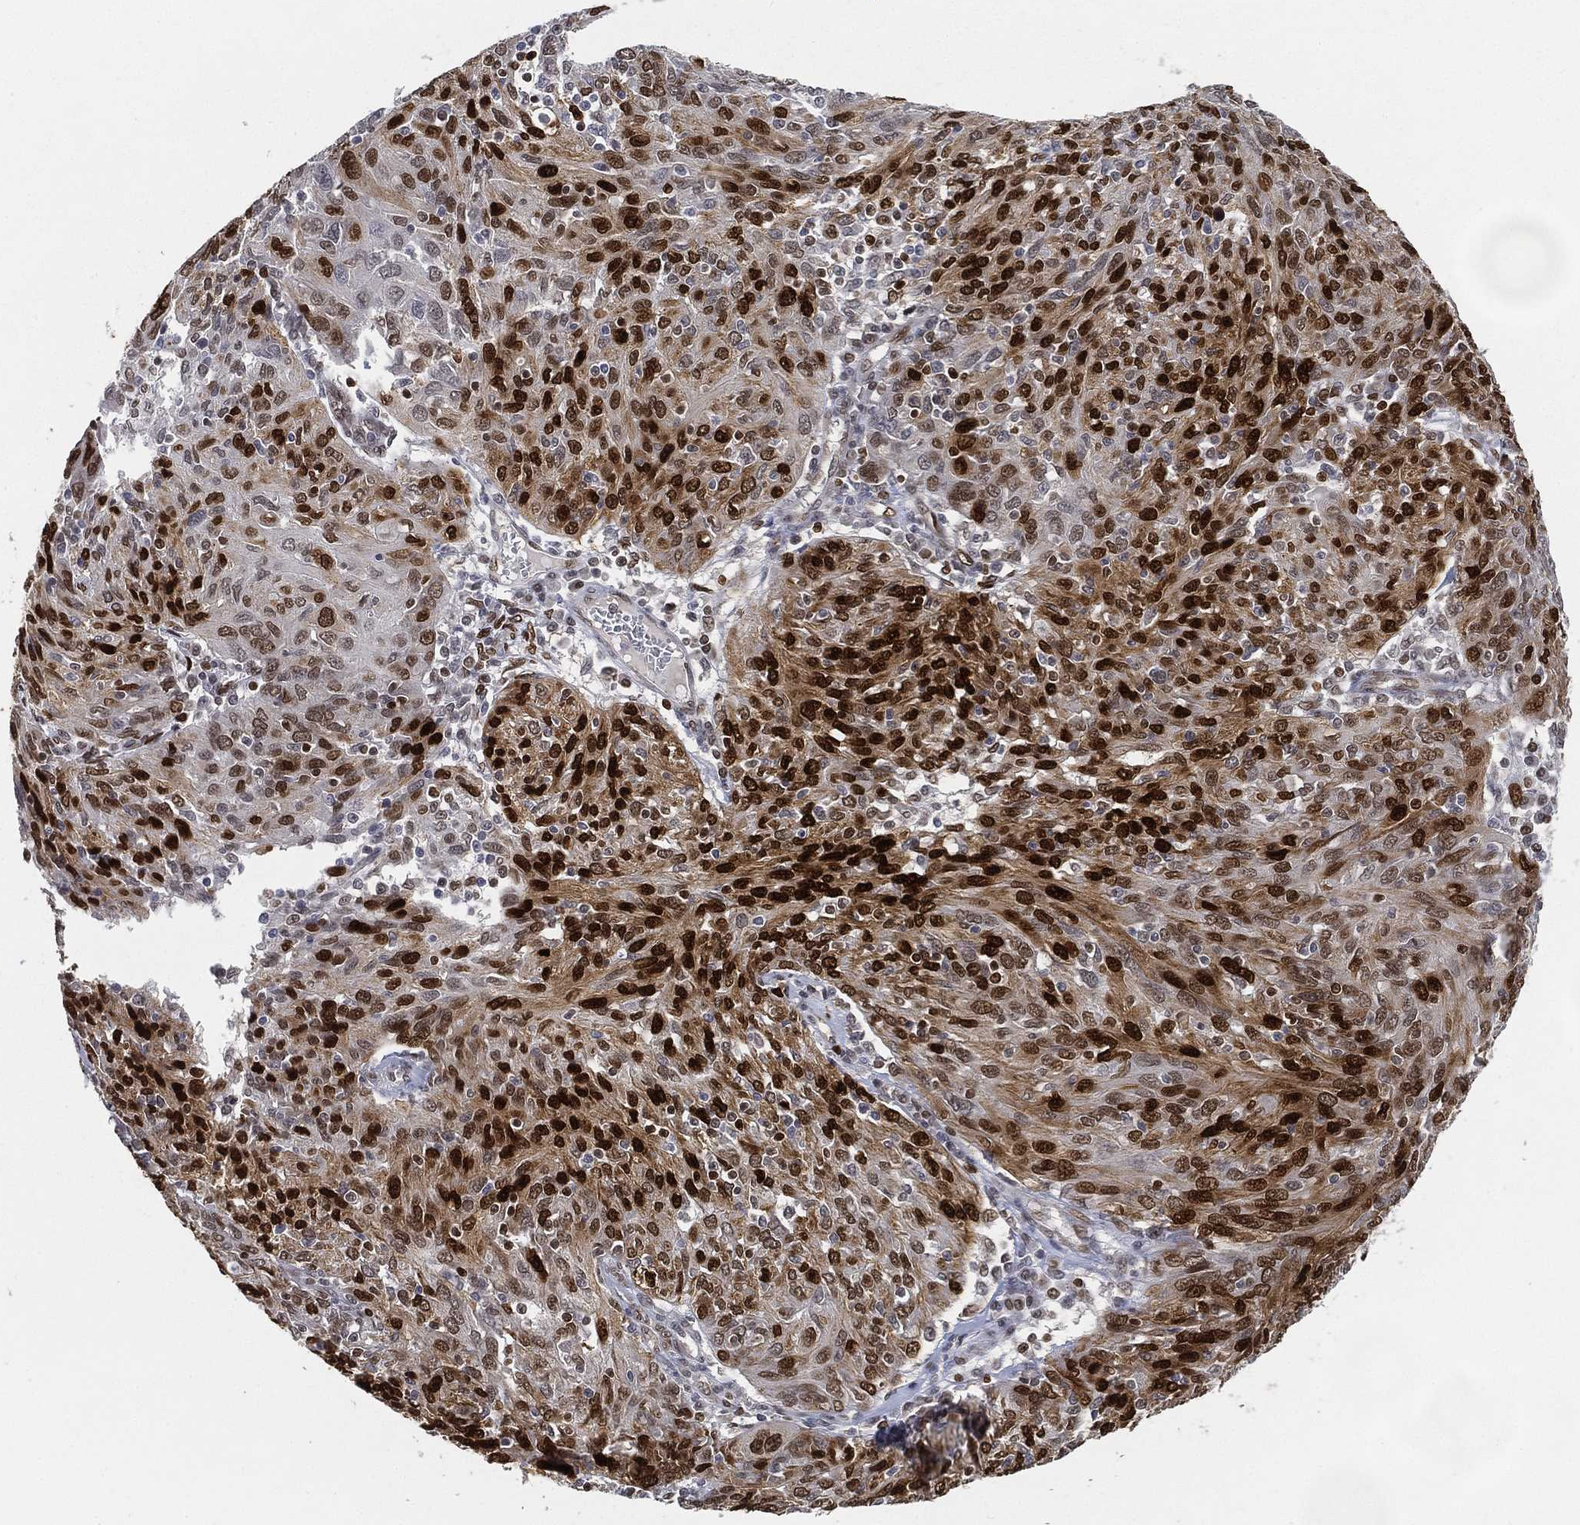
{"staining": {"intensity": "strong", "quantity": "25%-75%", "location": "nuclear"}, "tissue": "ovarian cancer", "cell_type": "Tumor cells", "image_type": "cancer", "snomed": [{"axis": "morphology", "description": "Carcinoma, endometroid"}, {"axis": "topography", "description": "Ovary"}], "caption": "Immunohistochemical staining of human ovarian cancer (endometroid carcinoma) displays high levels of strong nuclear protein staining in approximately 25%-75% of tumor cells.", "gene": "LMNB1", "patient": {"sex": "female", "age": 50}}